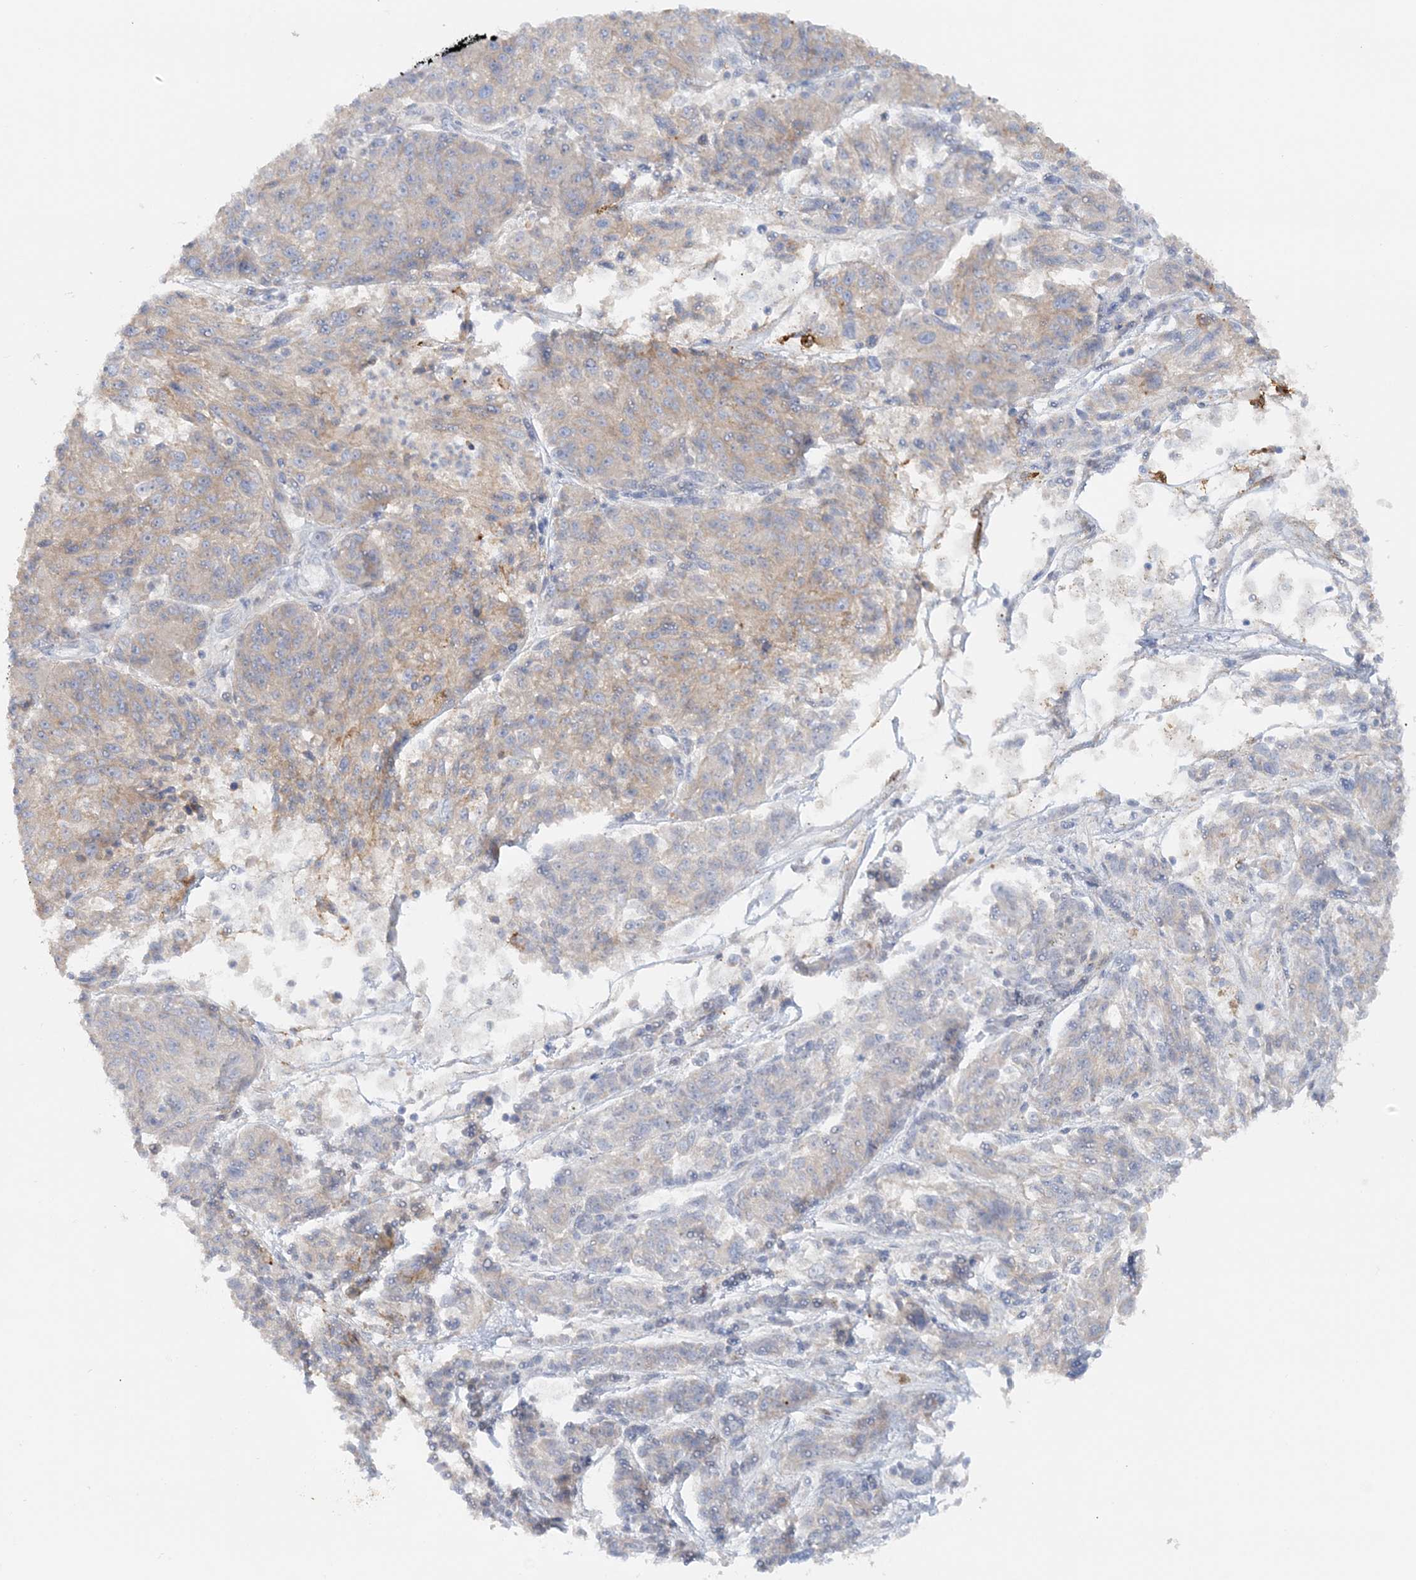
{"staining": {"intensity": "weak", "quantity": "<25%", "location": "cytoplasmic/membranous"}, "tissue": "melanoma", "cell_type": "Tumor cells", "image_type": "cancer", "snomed": [{"axis": "morphology", "description": "Malignant melanoma, NOS"}, {"axis": "topography", "description": "Skin"}], "caption": "Immunohistochemical staining of human malignant melanoma reveals no significant expression in tumor cells.", "gene": "TBC1D5", "patient": {"sex": "male", "age": 53}}